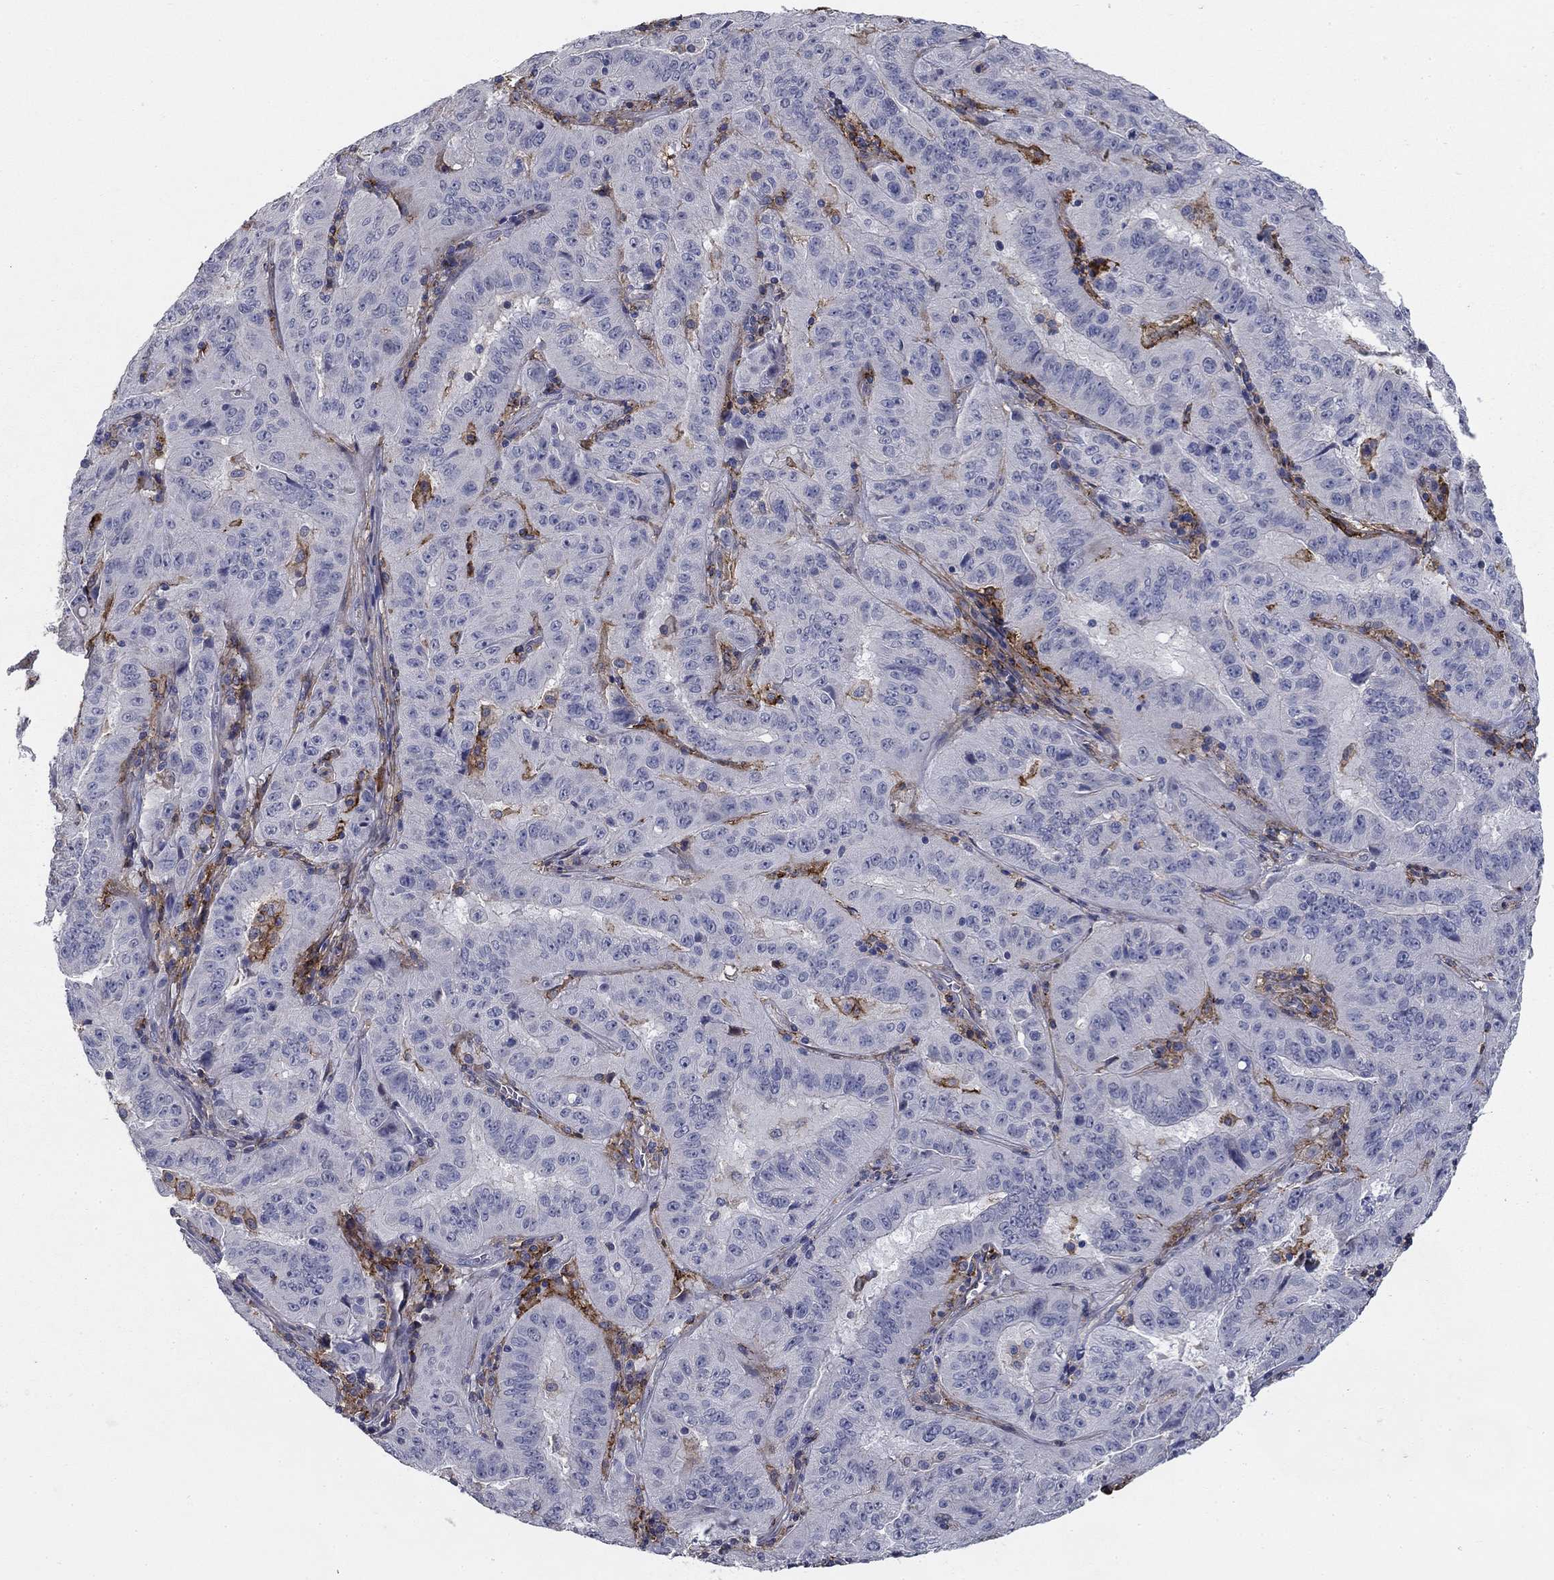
{"staining": {"intensity": "negative", "quantity": "none", "location": "none"}, "tissue": "pancreatic cancer", "cell_type": "Tumor cells", "image_type": "cancer", "snomed": [{"axis": "morphology", "description": "Adenocarcinoma, NOS"}, {"axis": "topography", "description": "Pancreas"}], "caption": "This is an immunohistochemistry (IHC) micrograph of pancreatic adenocarcinoma. There is no expression in tumor cells.", "gene": "CD274", "patient": {"sex": "male", "age": 63}}